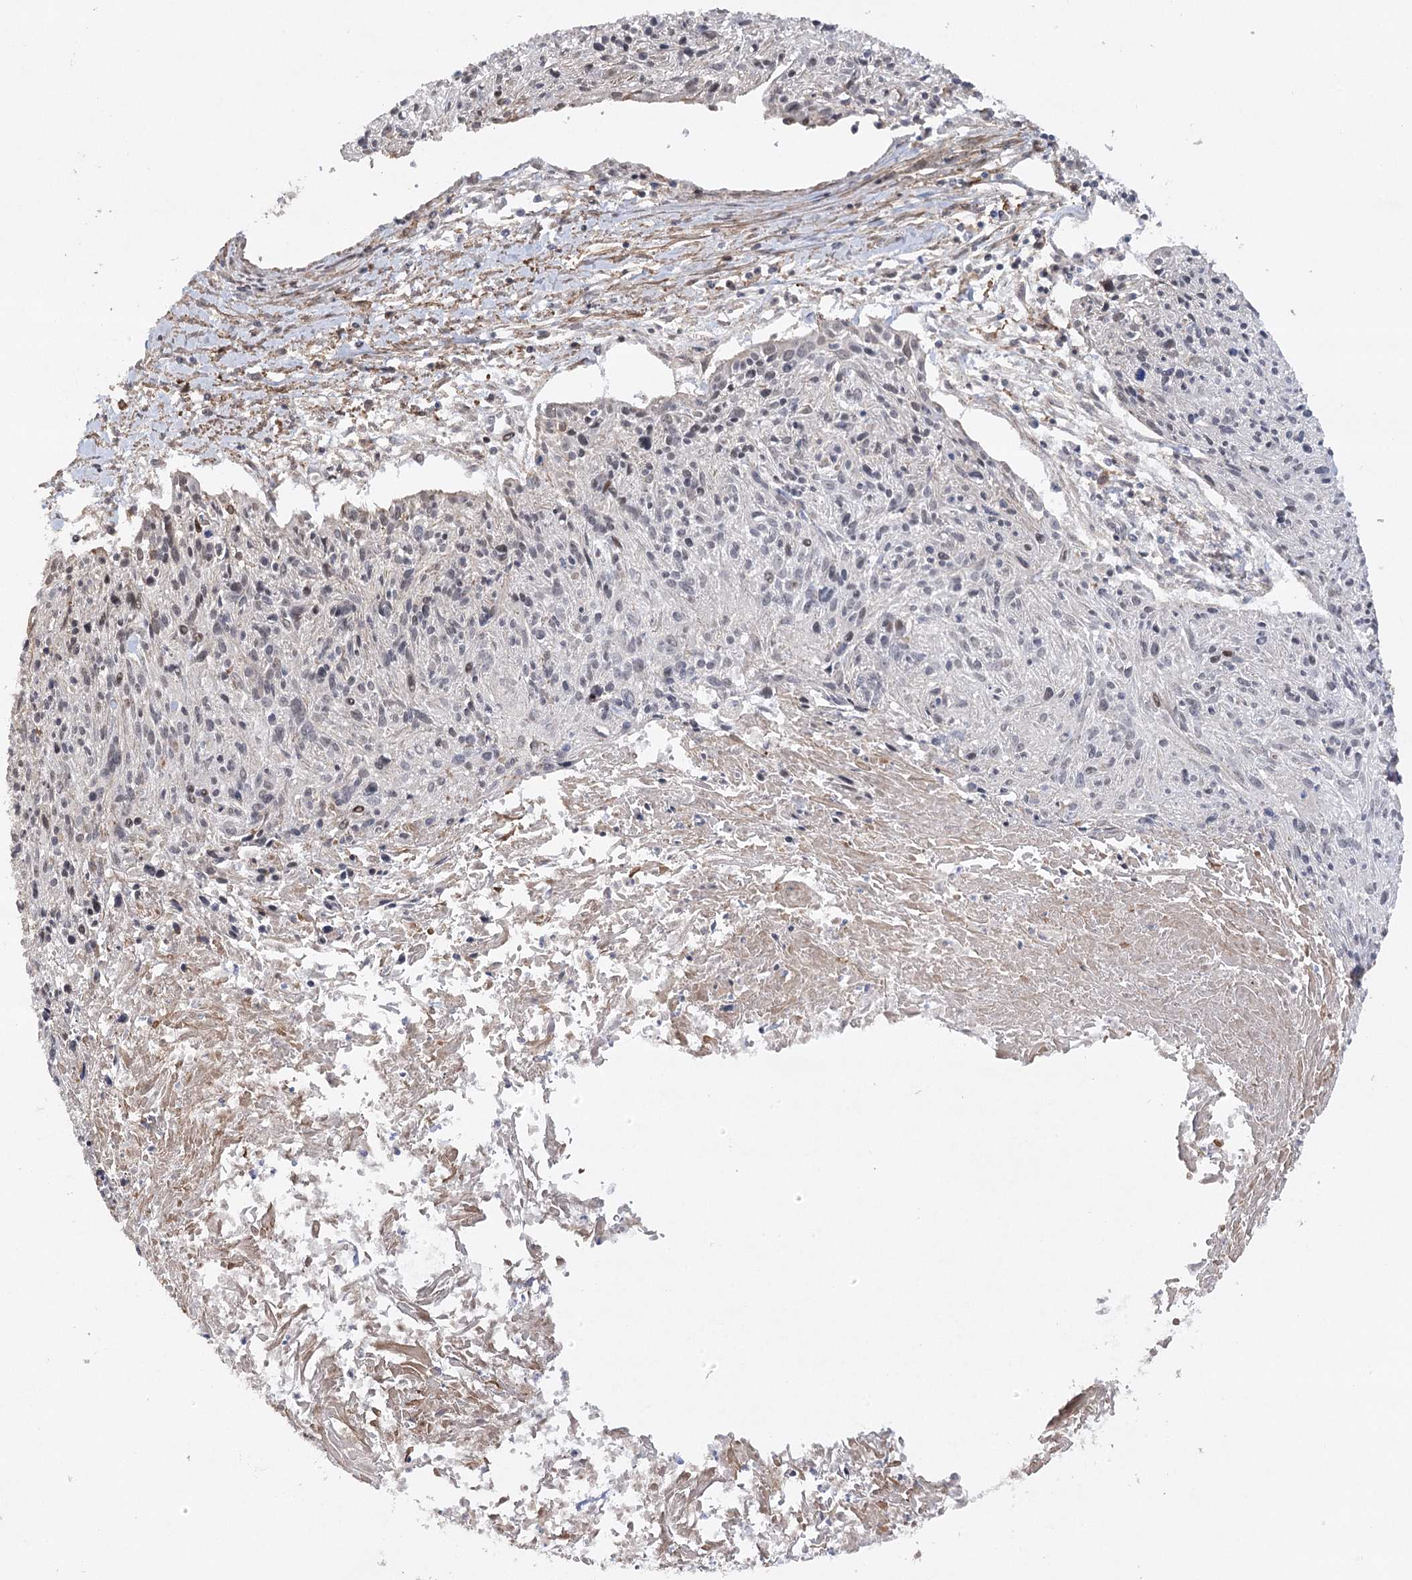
{"staining": {"intensity": "negative", "quantity": "none", "location": "none"}, "tissue": "cervical cancer", "cell_type": "Tumor cells", "image_type": "cancer", "snomed": [{"axis": "morphology", "description": "Squamous cell carcinoma, NOS"}, {"axis": "topography", "description": "Cervix"}], "caption": "Immunohistochemistry of cervical cancer (squamous cell carcinoma) reveals no positivity in tumor cells.", "gene": "OBSL1", "patient": {"sex": "female", "age": 51}}